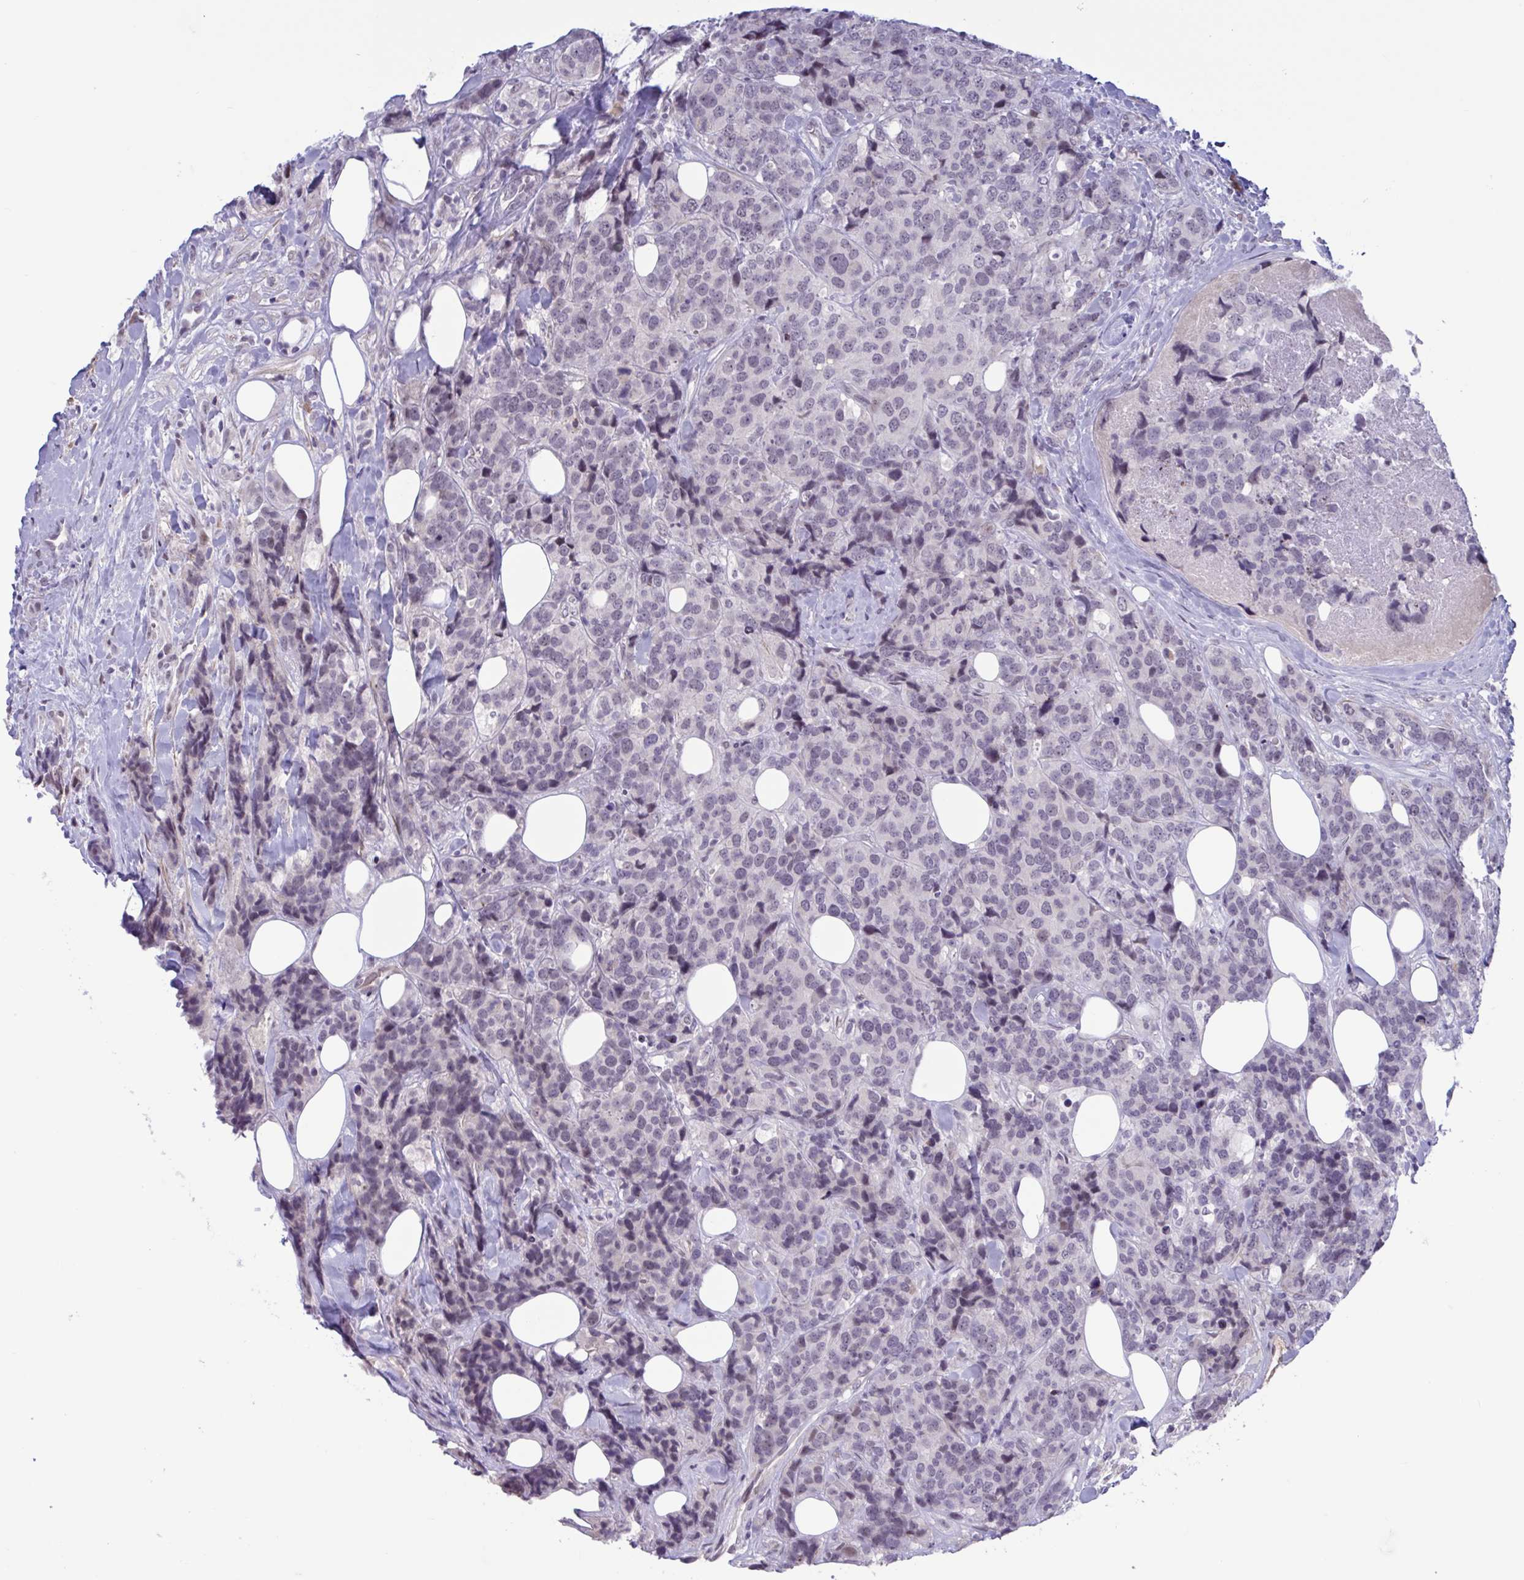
{"staining": {"intensity": "negative", "quantity": "none", "location": "none"}, "tissue": "breast cancer", "cell_type": "Tumor cells", "image_type": "cancer", "snomed": [{"axis": "morphology", "description": "Lobular carcinoma"}, {"axis": "topography", "description": "Breast"}], "caption": "Human breast lobular carcinoma stained for a protein using IHC shows no expression in tumor cells.", "gene": "CNGB3", "patient": {"sex": "female", "age": 59}}